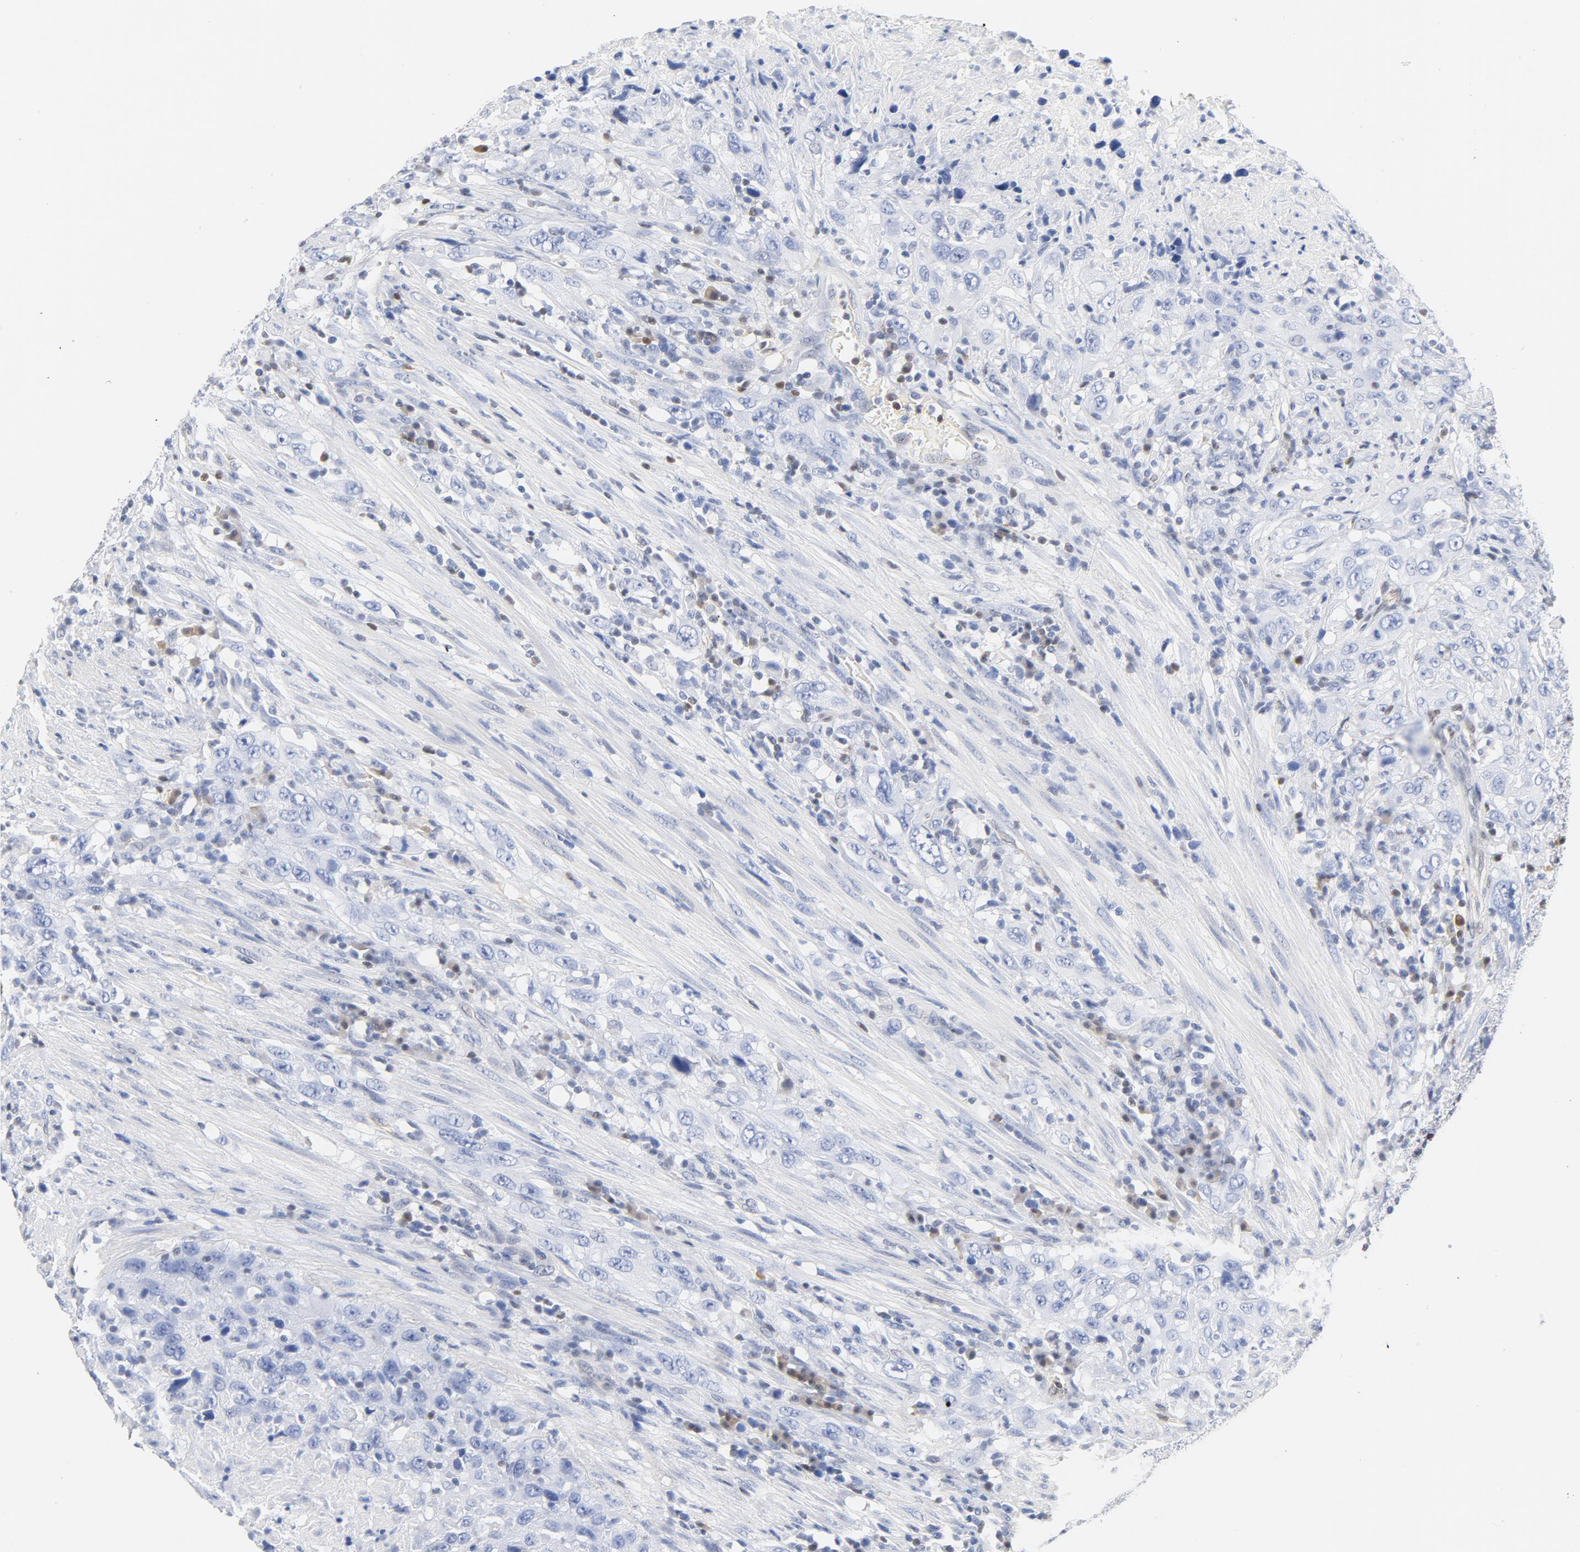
{"staining": {"intensity": "negative", "quantity": "none", "location": "none"}, "tissue": "urothelial cancer", "cell_type": "Tumor cells", "image_type": "cancer", "snomed": [{"axis": "morphology", "description": "Urothelial carcinoma, High grade"}, {"axis": "topography", "description": "Urinary bladder"}], "caption": "A micrograph of urothelial cancer stained for a protein exhibits no brown staining in tumor cells.", "gene": "CDKN1B", "patient": {"sex": "male", "age": 61}}